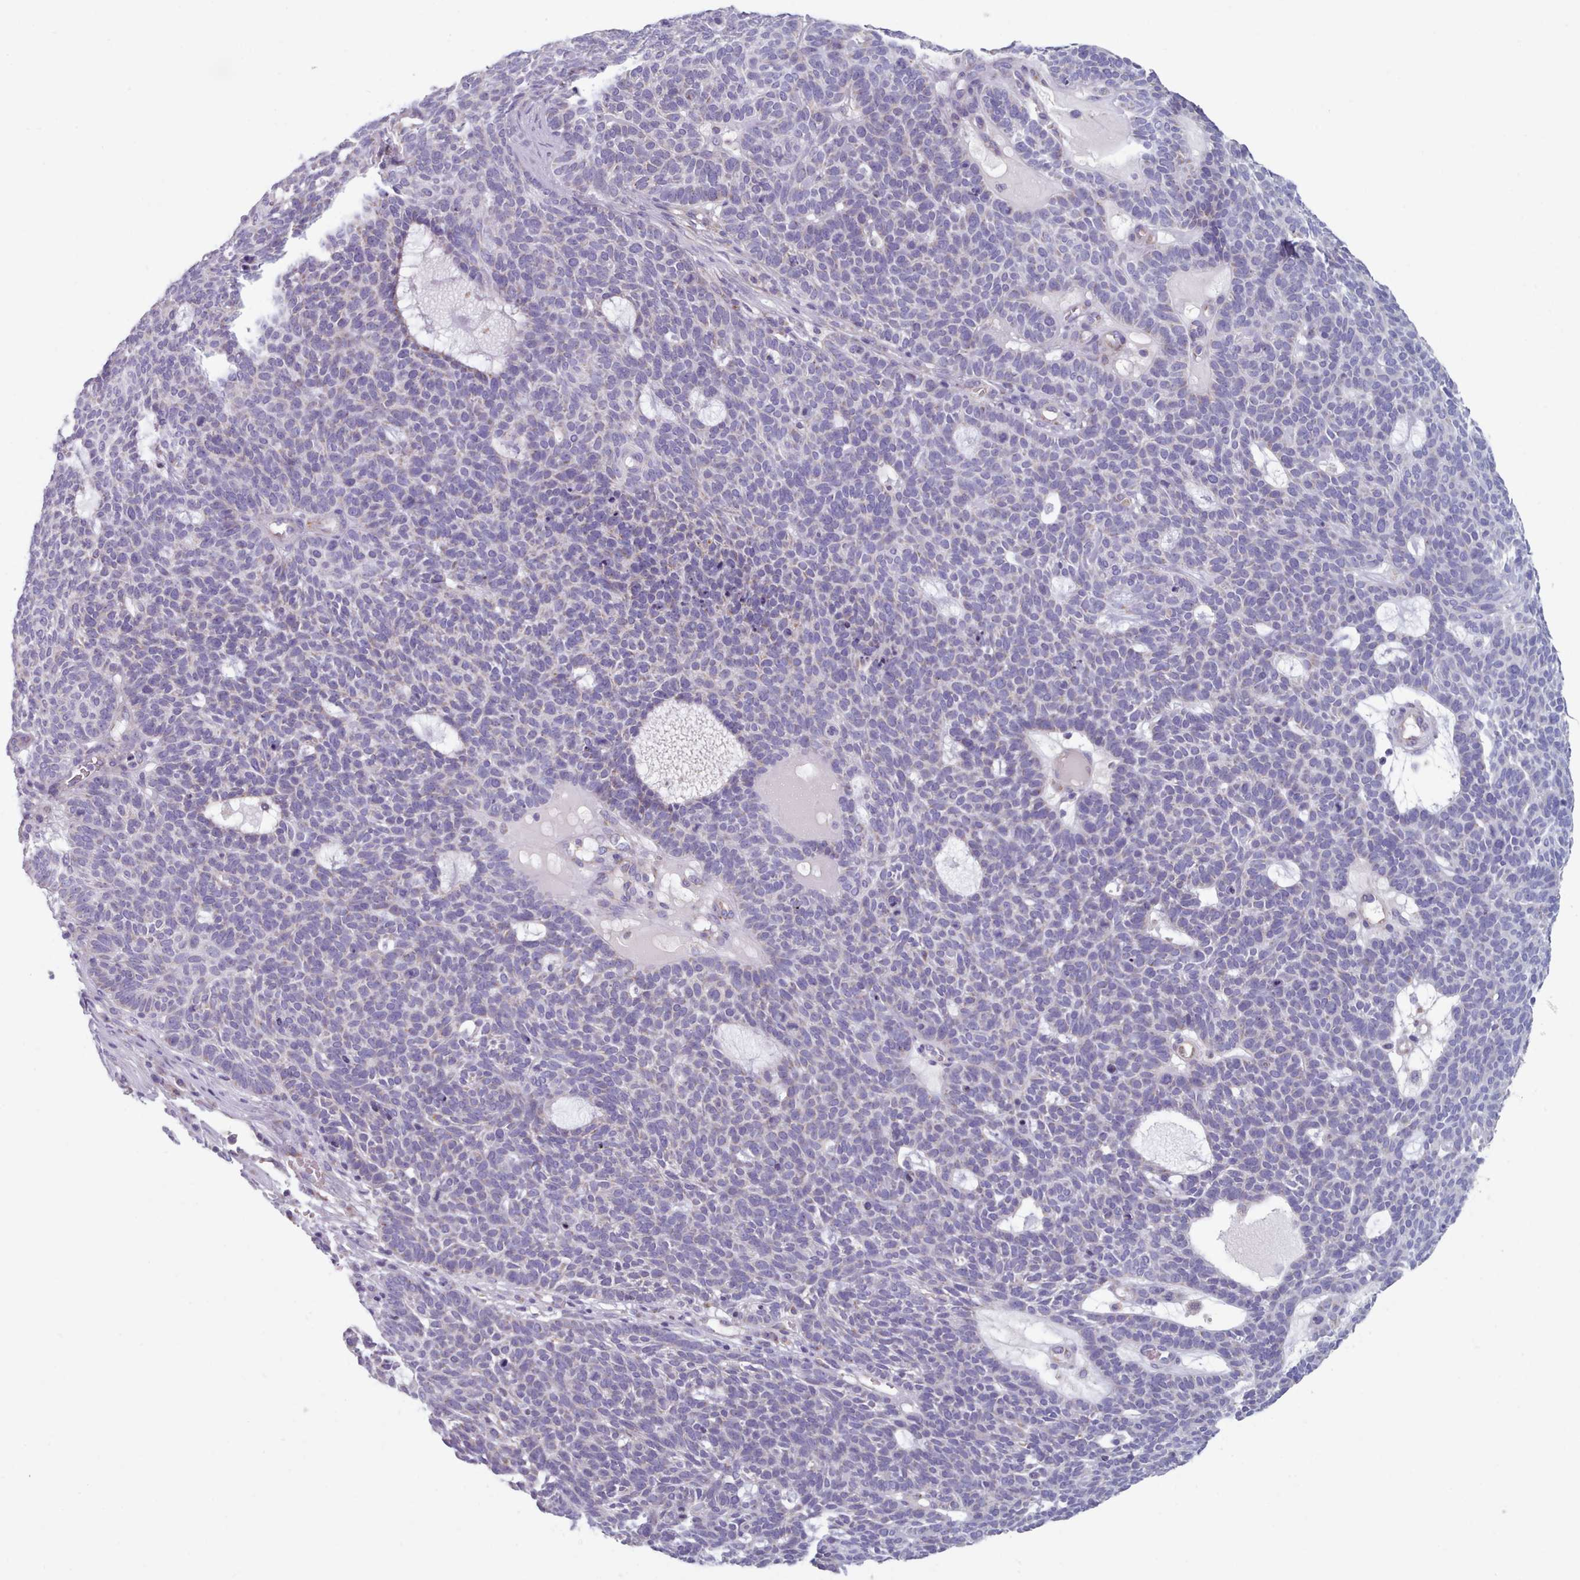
{"staining": {"intensity": "negative", "quantity": "none", "location": "none"}, "tissue": "skin cancer", "cell_type": "Tumor cells", "image_type": "cancer", "snomed": [{"axis": "morphology", "description": "Squamous cell carcinoma, NOS"}, {"axis": "topography", "description": "Skin"}], "caption": "The image demonstrates no staining of tumor cells in skin squamous cell carcinoma.", "gene": "HAO1", "patient": {"sex": "female", "age": 90}}